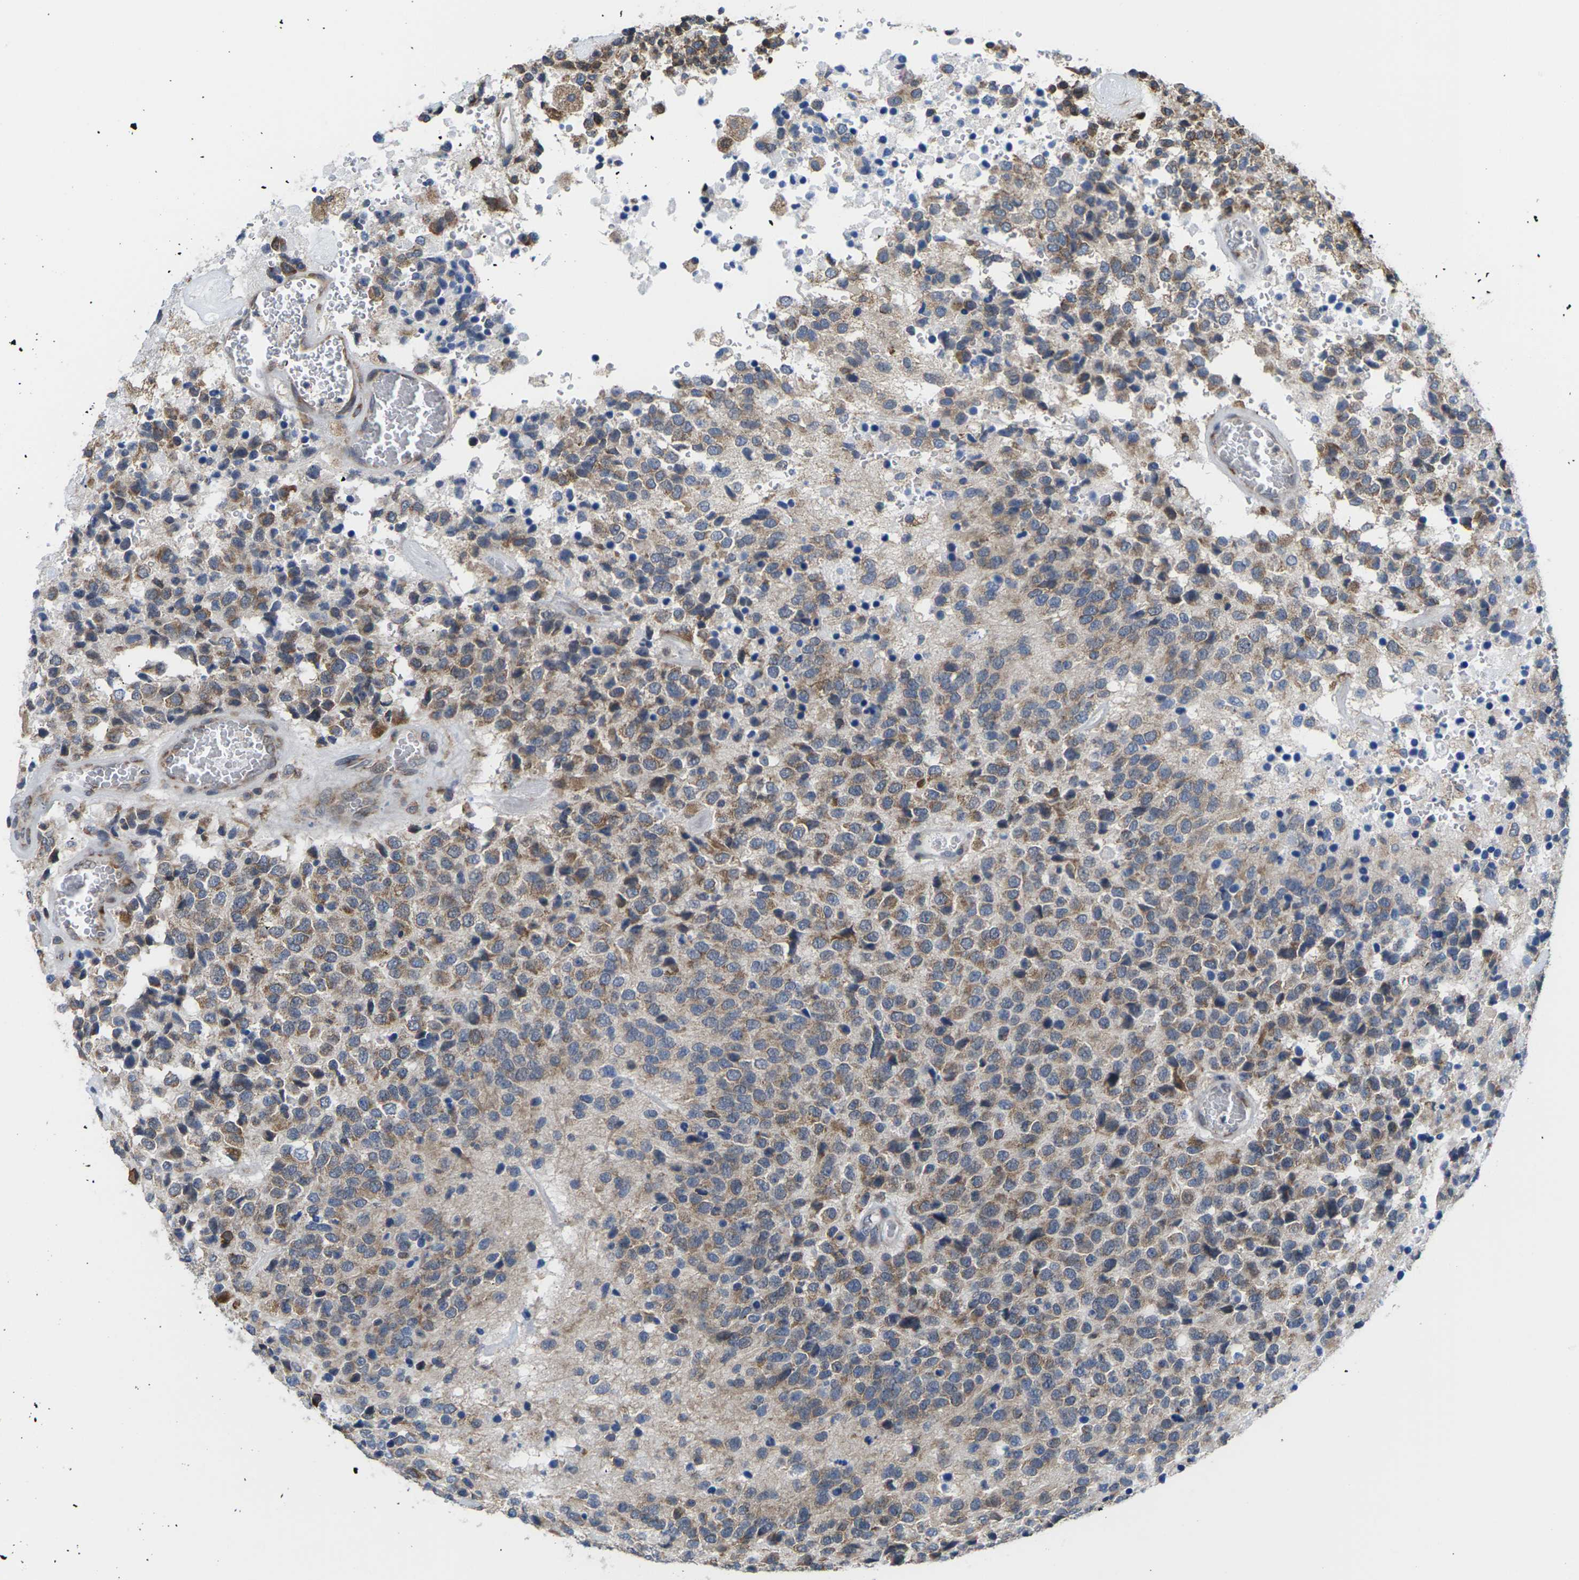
{"staining": {"intensity": "moderate", "quantity": "25%-75%", "location": "cytoplasmic/membranous"}, "tissue": "glioma", "cell_type": "Tumor cells", "image_type": "cancer", "snomed": [{"axis": "morphology", "description": "Glioma, malignant, High grade"}, {"axis": "topography", "description": "pancreas cauda"}], "caption": "The photomicrograph exhibits immunohistochemical staining of glioma. There is moderate cytoplasmic/membranous staining is appreciated in about 25%-75% of tumor cells.", "gene": "PDZK1IP1", "patient": {"sex": "male", "age": 60}}